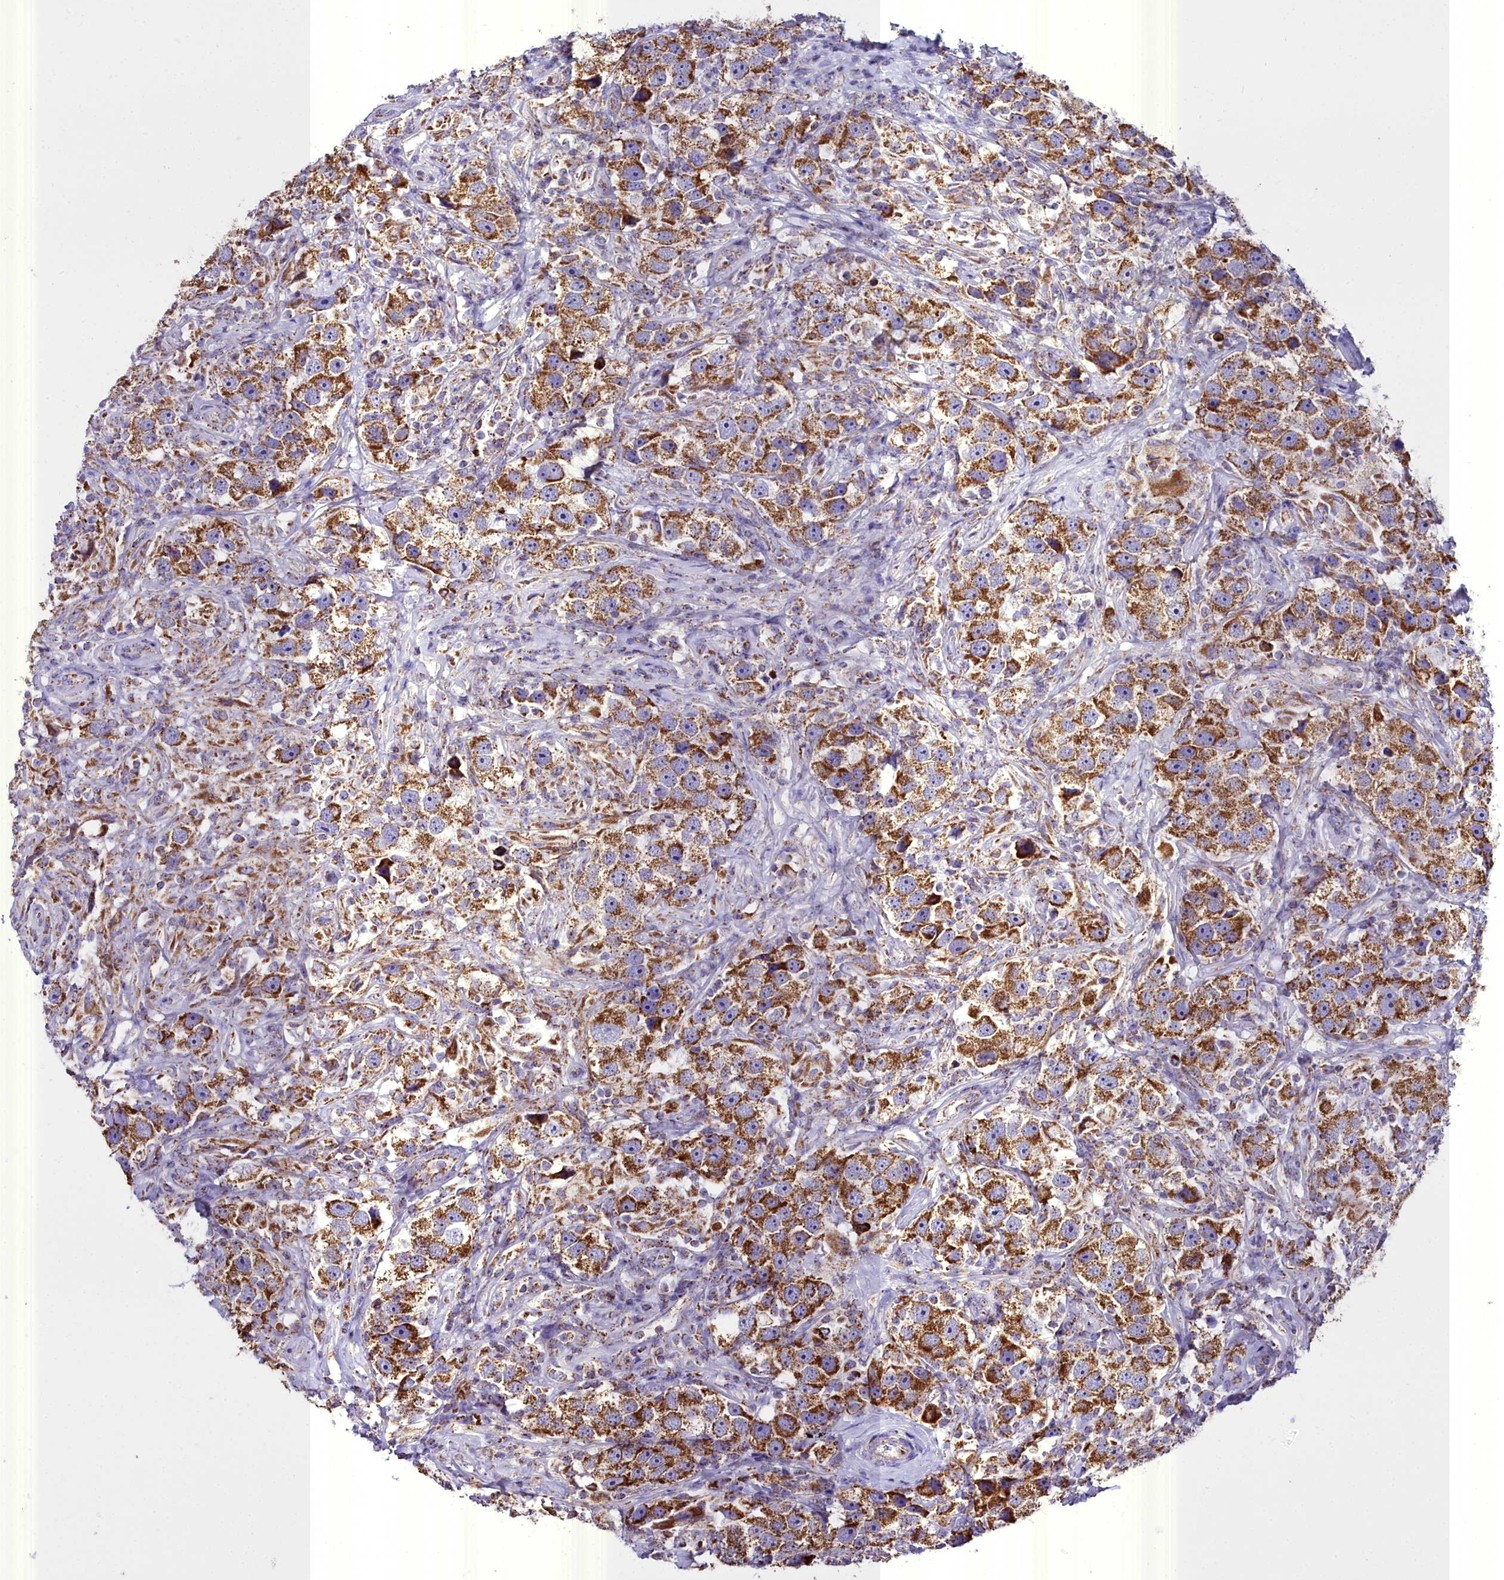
{"staining": {"intensity": "moderate", "quantity": ">75%", "location": "cytoplasmic/membranous"}, "tissue": "testis cancer", "cell_type": "Tumor cells", "image_type": "cancer", "snomed": [{"axis": "morphology", "description": "Seminoma, NOS"}, {"axis": "topography", "description": "Testis"}], "caption": "DAB immunohistochemical staining of testis cancer exhibits moderate cytoplasmic/membranous protein positivity in about >75% of tumor cells. The protein is shown in brown color, while the nuclei are stained blue.", "gene": "WDFY3", "patient": {"sex": "male", "age": 49}}